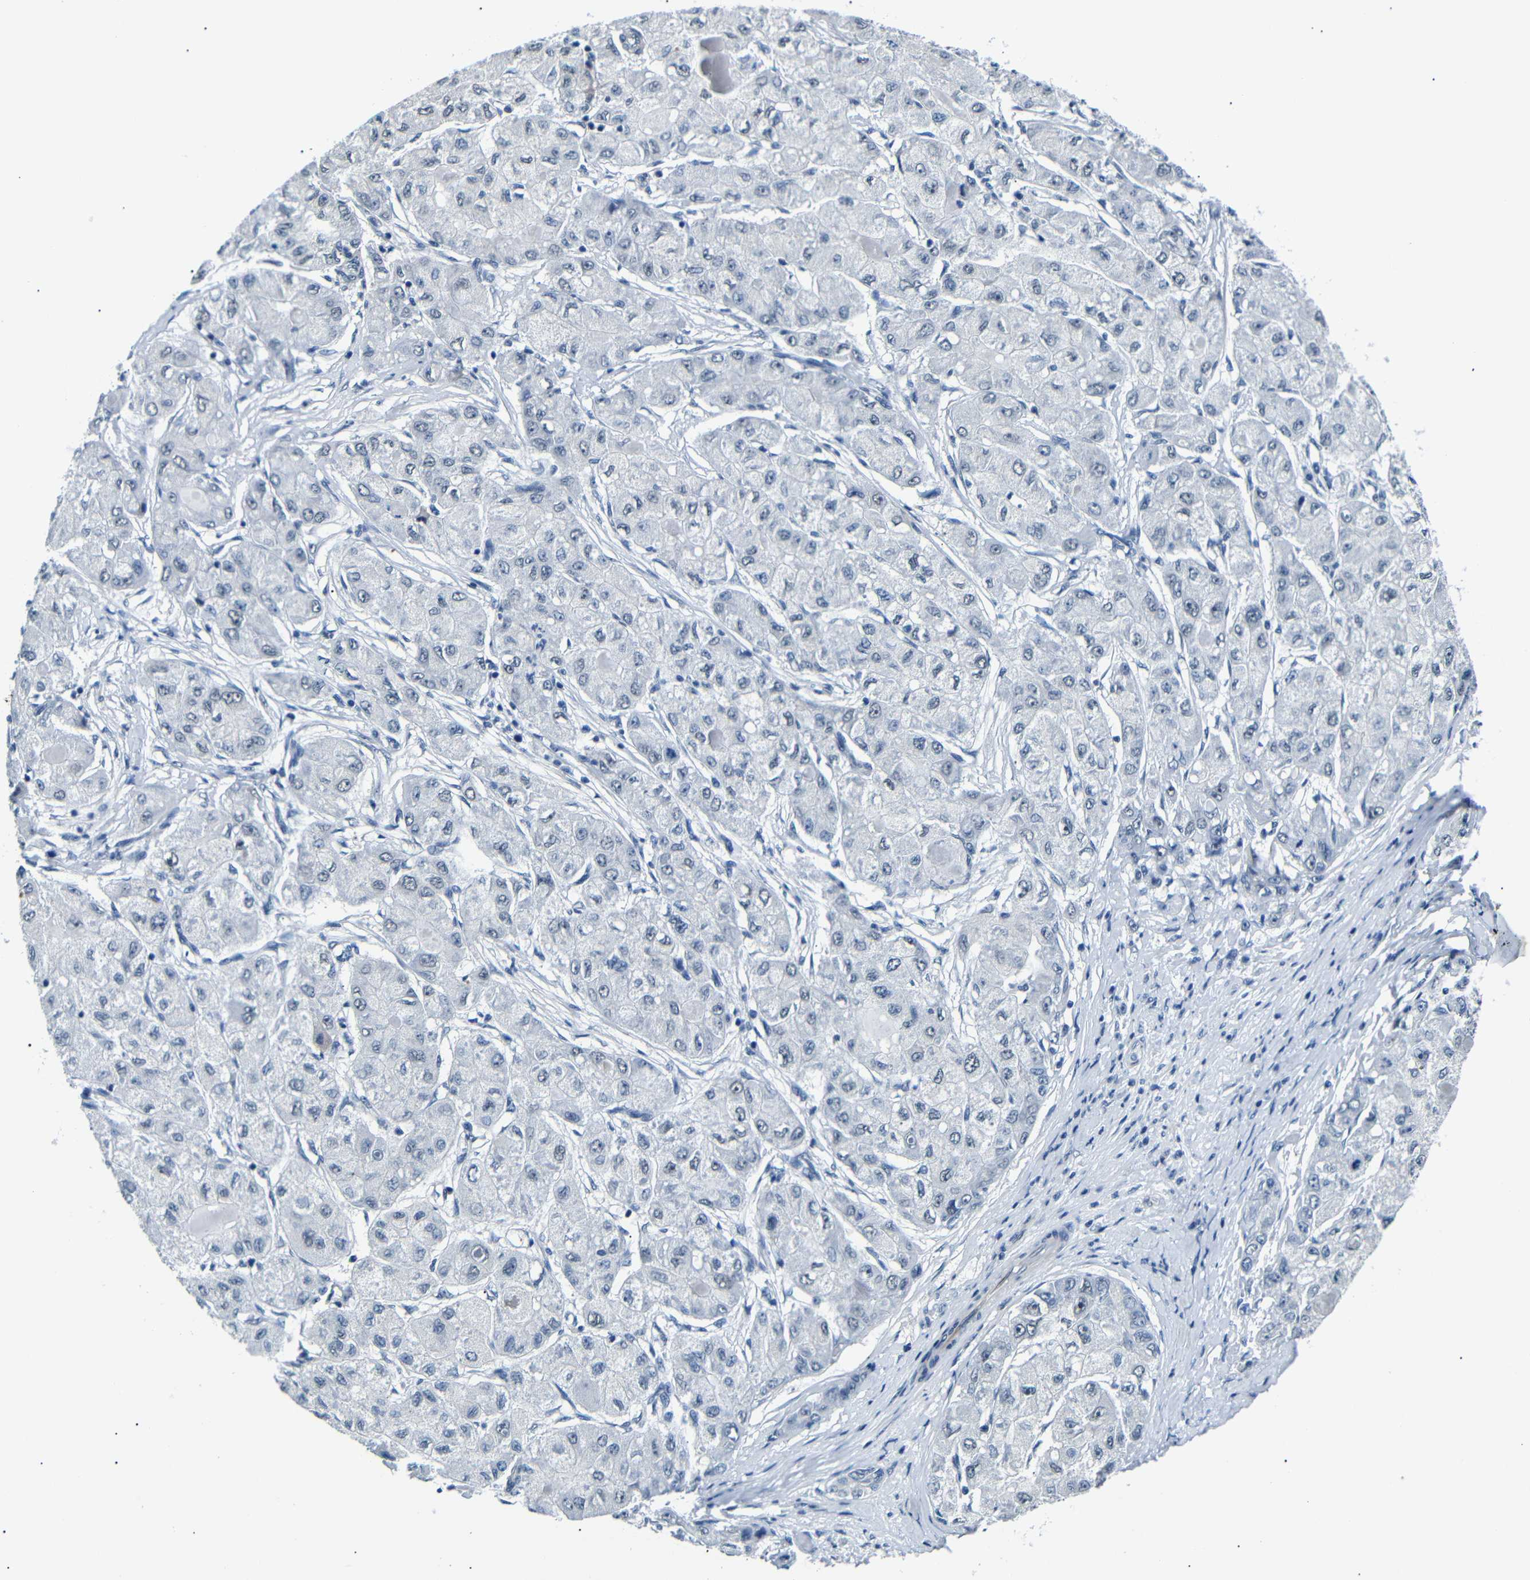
{"staining": {"intensity": "negative", "quantity": "none", "location": "none"}, "tissue": "liver cancer", "cell_type": "Tumor cells", "image_type": "cancer", "snomed": [{"axis": "morphology", "description": "Carcinoma, Hepatocellular, NOS"}, {"axis": "topography", "description": "Liver"}], "caption": "Tumor cells are negative for brown protein staining in liver cancer.", "gene": "TAFA1", "patient": {"sex": "male", "age": 80}}